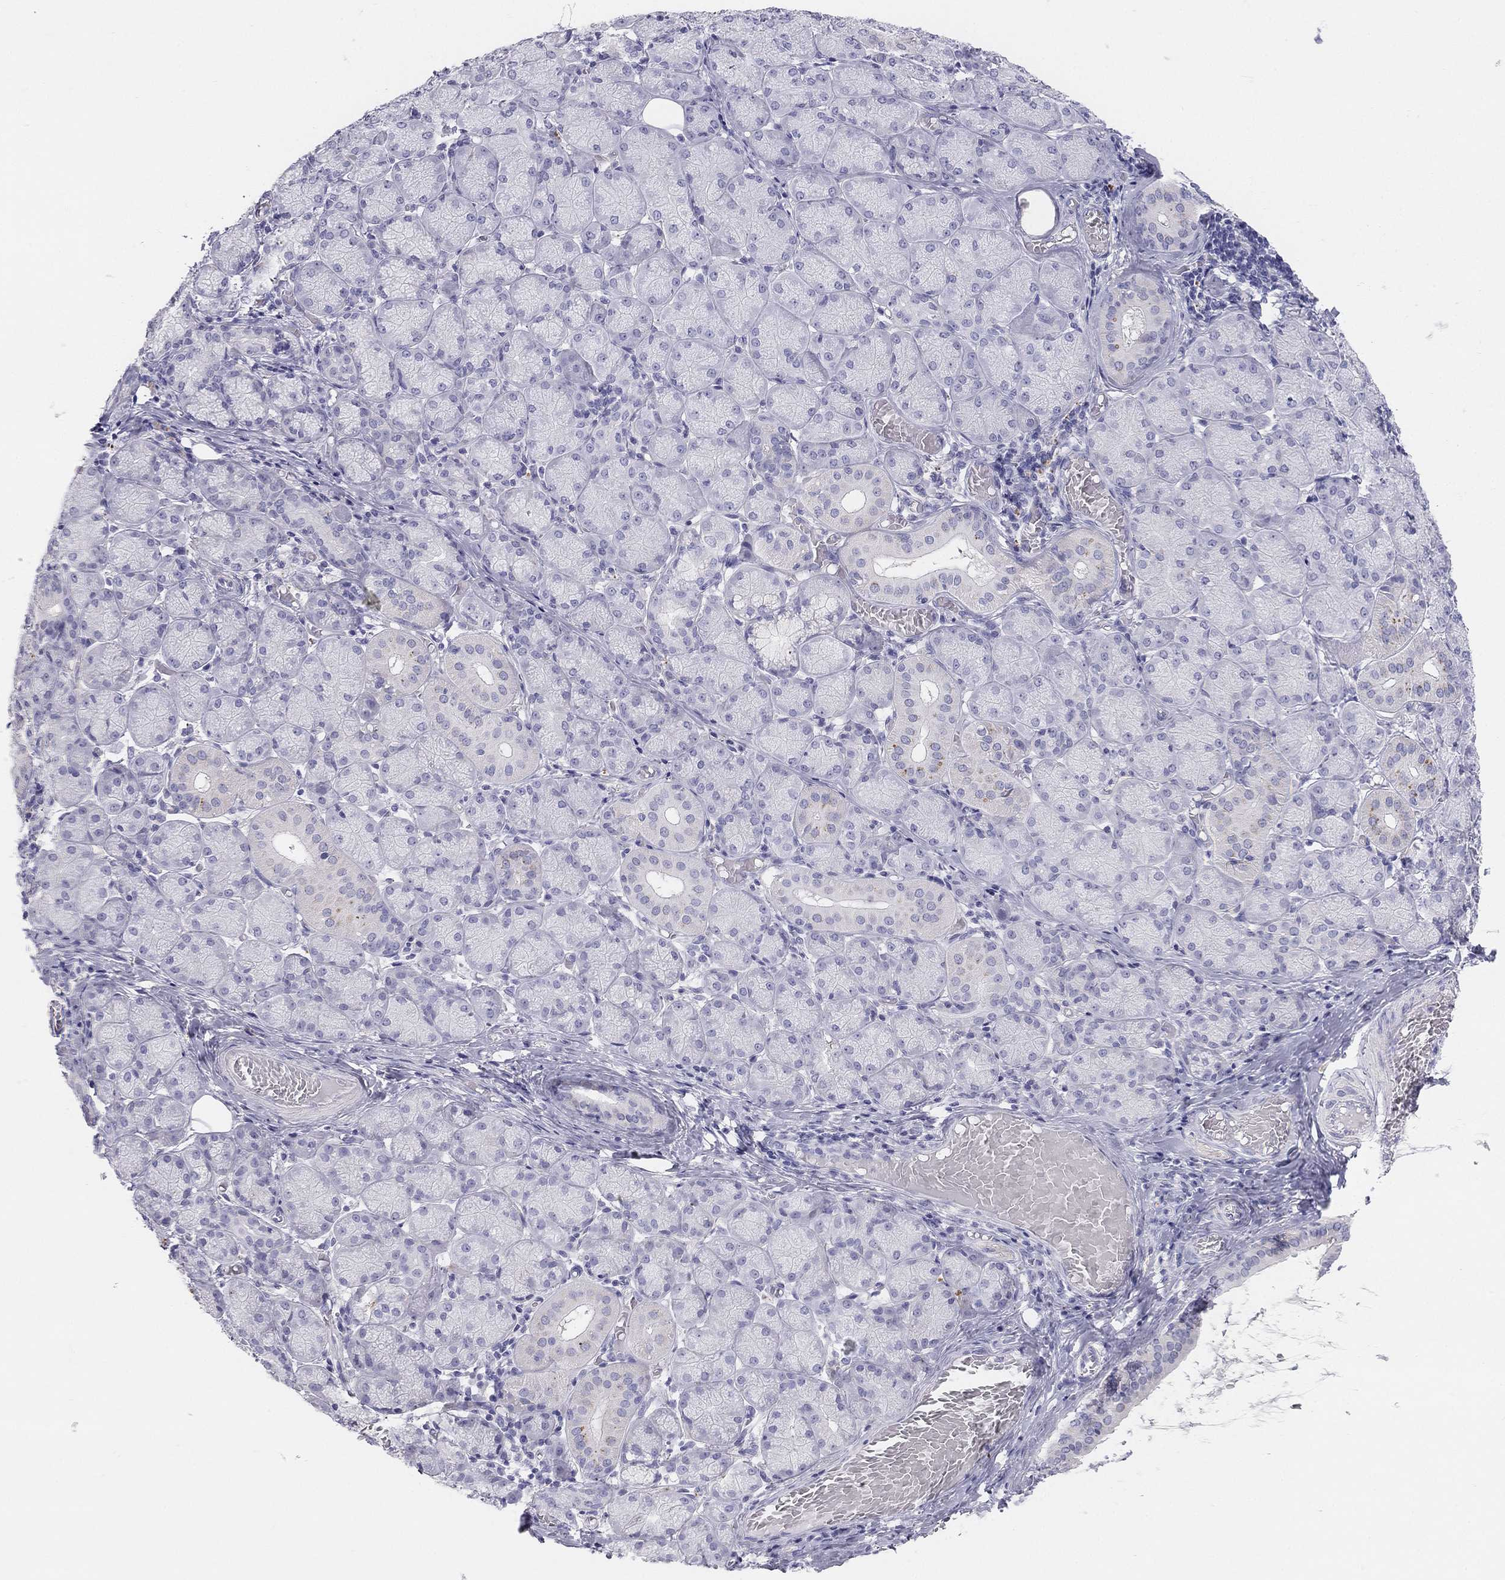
{"staining": {"intensity": "negative", "quantity": "none", "location": "none"}, "tissue": "salivary gland", "cell_type": "Glandular cells", "image_type": "normal", "snomed": [{"axis": "morphology", "description": "Normal tissue, NOS"}, {"axis": "topography", "description": "Salivary gland"}, {"axis": "topography", "description": "Peripheral nerve tissue"}], "caption": "This is a photomicrograph of immunohistochemistry staining of unremarkable salivary gland, which shows no staining in glandular cells.", "gene": "ALOXE3", "patient": {"sex": "female", "age": 24}}